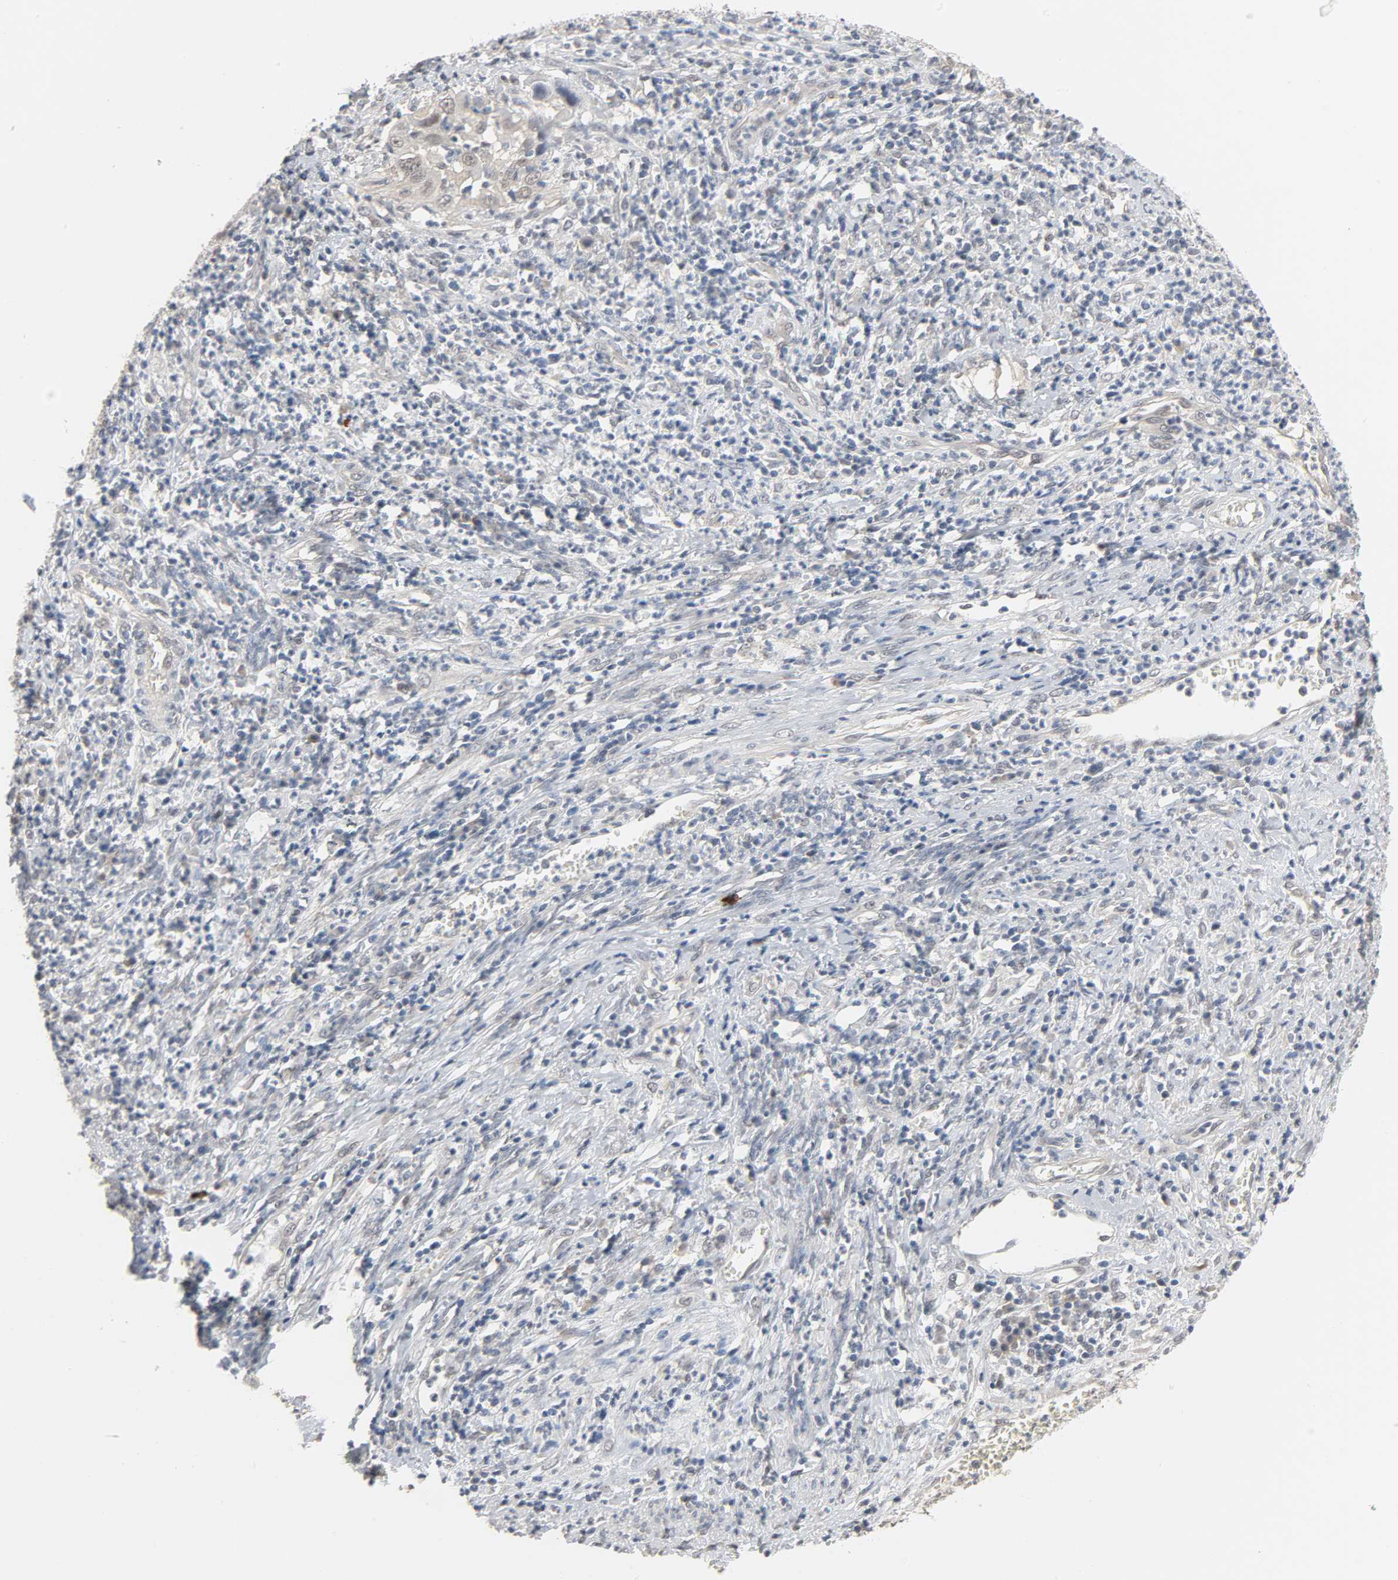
{"staining": {"intensity": "weak", "quantity": ">75%", "location": "cytoplasmic/membranous"}, "tissue": "cervical cancer", "cell_type": "Tumor cells", "image_type": "cancer", "snomed": [{"axis": "morphology", "description": "Squamous cell carcinoma, NOS"}, {"axis": "topography", "description": "Cervix"}], "caption": "Immunohistochemistry photomicrograph of human cervical cancer stained for a protein (brown), which reveals low levels of weak cytoplasmic/membranous staining in about >75% of tumor cells.", "gene": "ACSS2", "patient": {"sex": "female", "age": 32}}